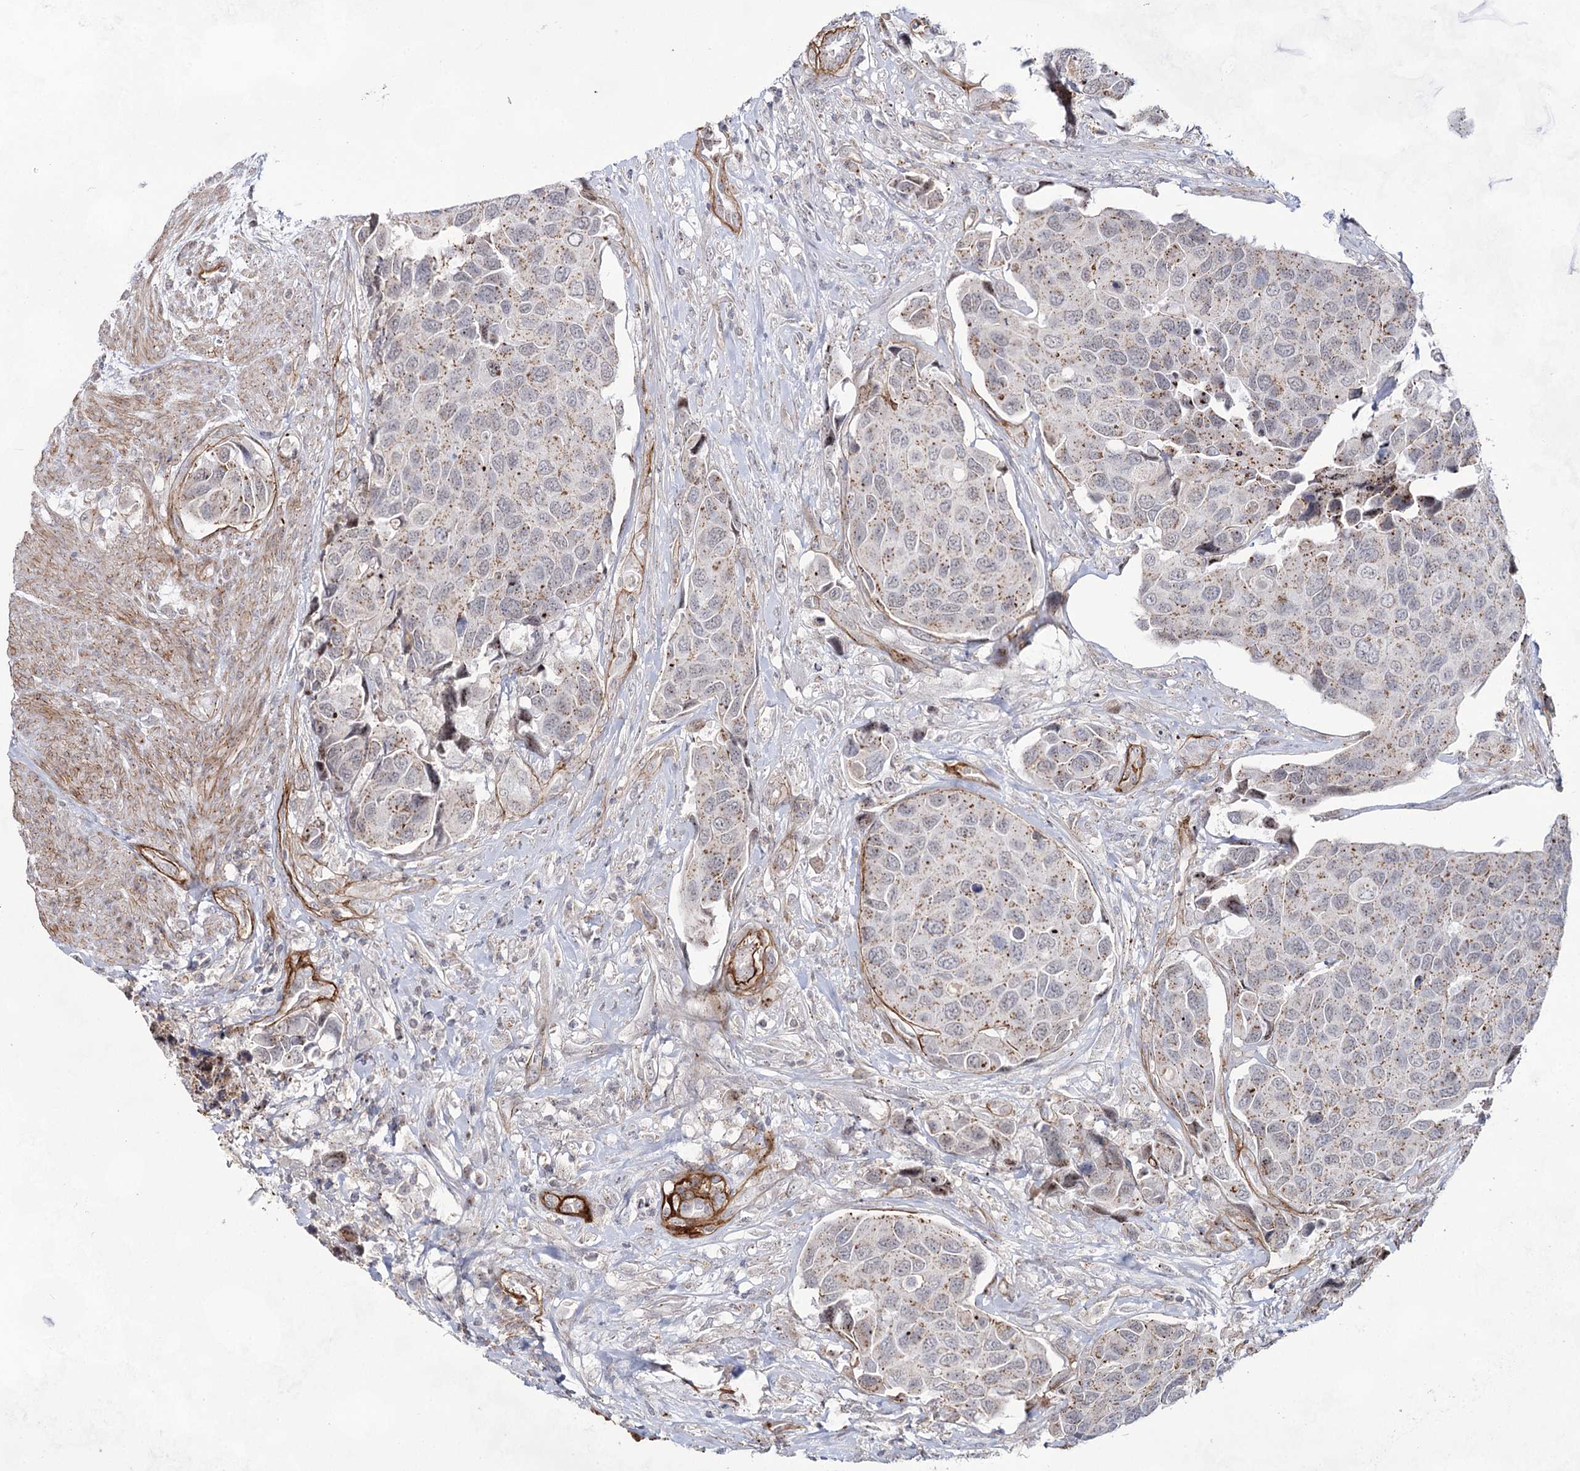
{"staining": {"intensity": "moderate", "quantity": "25%-75%", "location": "cytoplasmic/membranous"}, "tissue": "urothelial cancer", "cell_type": "Tumor cells", "image_type": "cancer", "snomed": [{"axis": "morphology", "description": "Urothelial carcinoma, High grade"}, {"axis": "topography", "description": "Urinary bladder"}], "caption": "Protein expression analysis of human high-grade urothelial carcinoma reveals moderate cytoplasmic/membranous positivity in about 25%-75% of tumor cells.", "gene": "ATL2", "patient": {"sex": "male", "age": 74}}